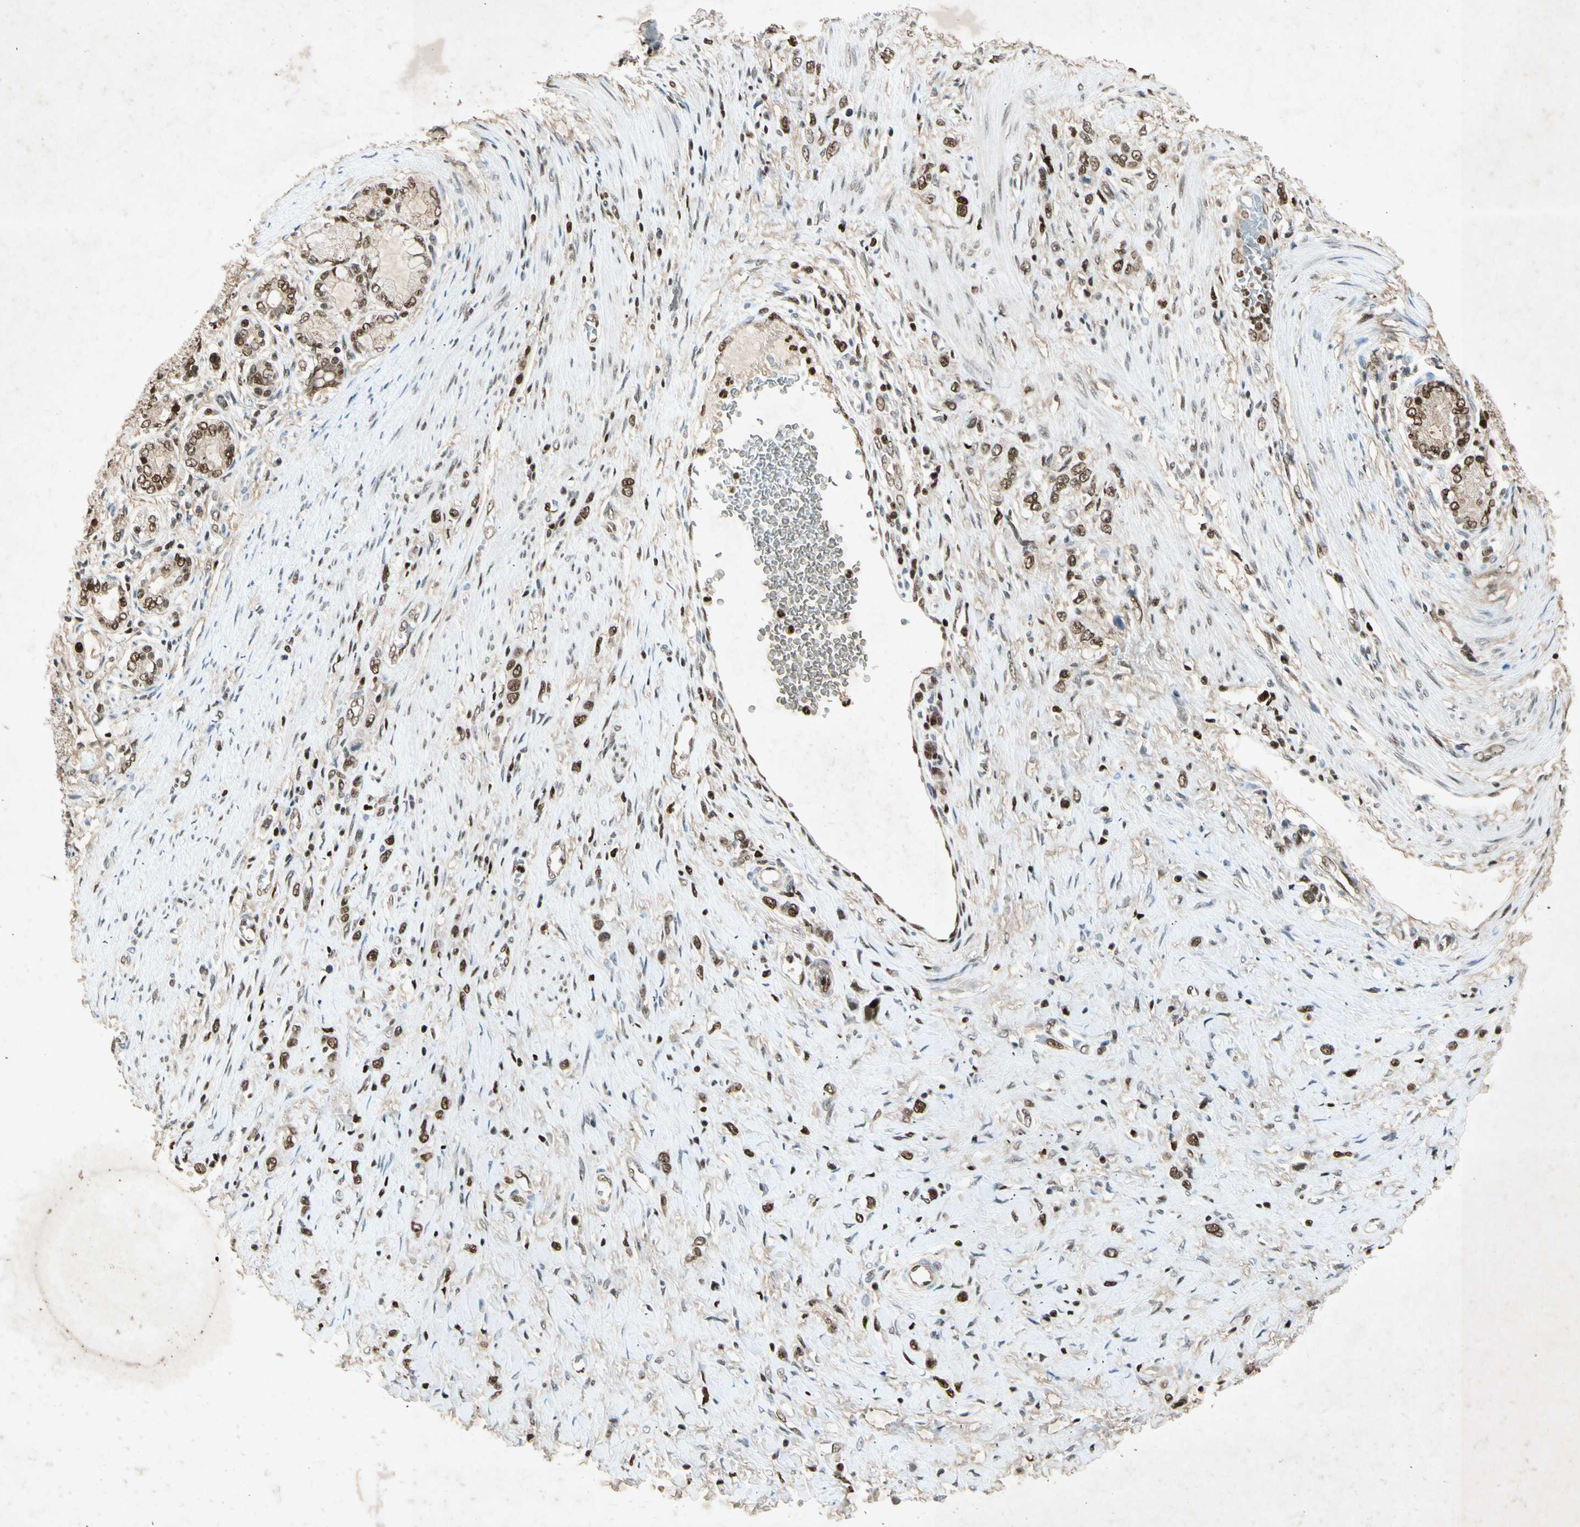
{"staining": {"intensity": "strong", "quantity": ">75%", "location": "nuclear"}, "tissue": "stomach cancer", "cell_type": "Tumor cells", "image_type": "cancer", "snomed": [{"axis": "morphology", "description": "Normal tissue, NOS"}, {"axis": "morphology", "description": "Adenocarcinoma, NOS"}, {"axis": "topography", "description": "Stomach, upper"}, {"axis": "topography", "description": "Stomach"}], "caption": "Human adenocarcinoma (stomach) stained with a protein marker displays strong staining in tumor cells.", "gene": "RNF43", "patient": {"sex": "female", "age": 65}}